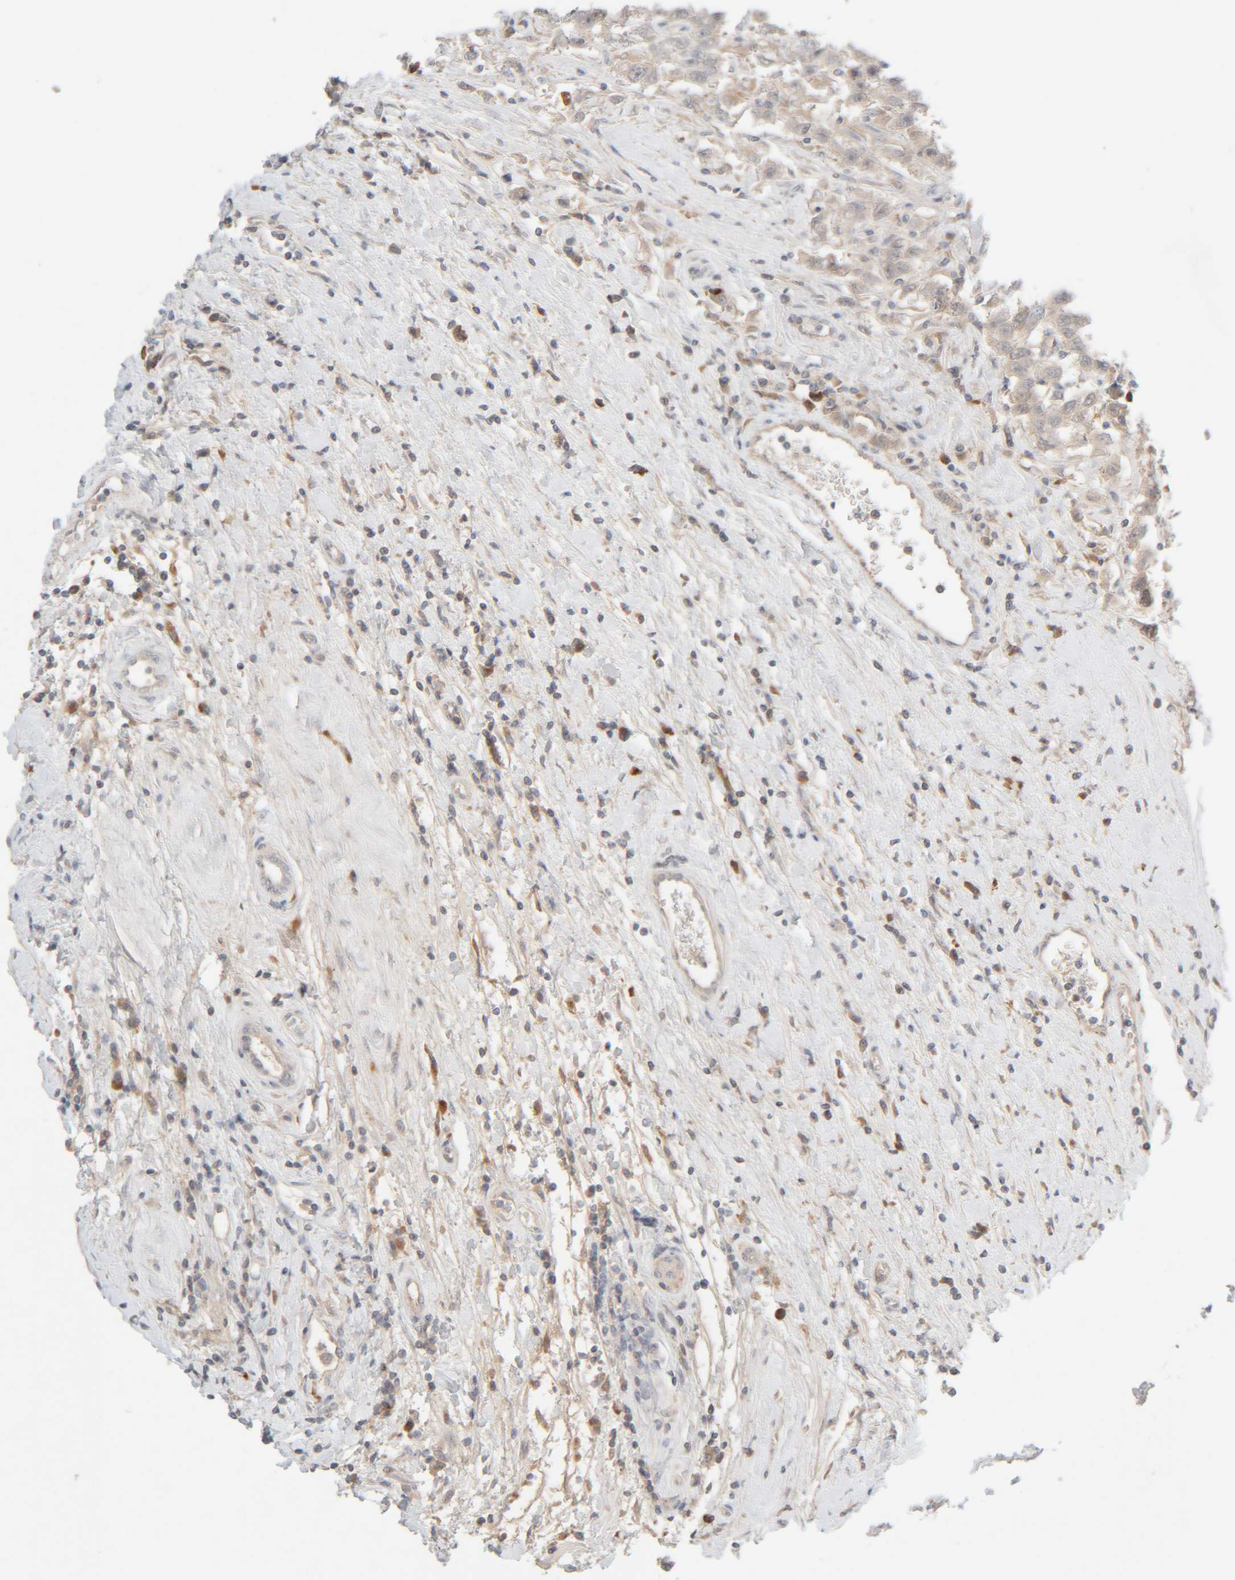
{"staining": {"intensity": "negative", "quantity": "none", "location": "none"}, "tissue": "testis cancer", "cell_type": "Tumor cells", "image_type": "cancer", "snomed": [{"axis": "morphology", "description": "Seminoma, NOS"}, {"axis": "topography", "description": "Testis"}], "caption": "Protein analysis of testis cancer (seminoma) exhibits no significant staining in tumor cells. (DAB (3,3'-diaminobenzidine) immunohistochemistry (IHC) with hematoxylin counter stain).", "gene": "CHKA", "patient": {"sex": "male", "age": 41}}